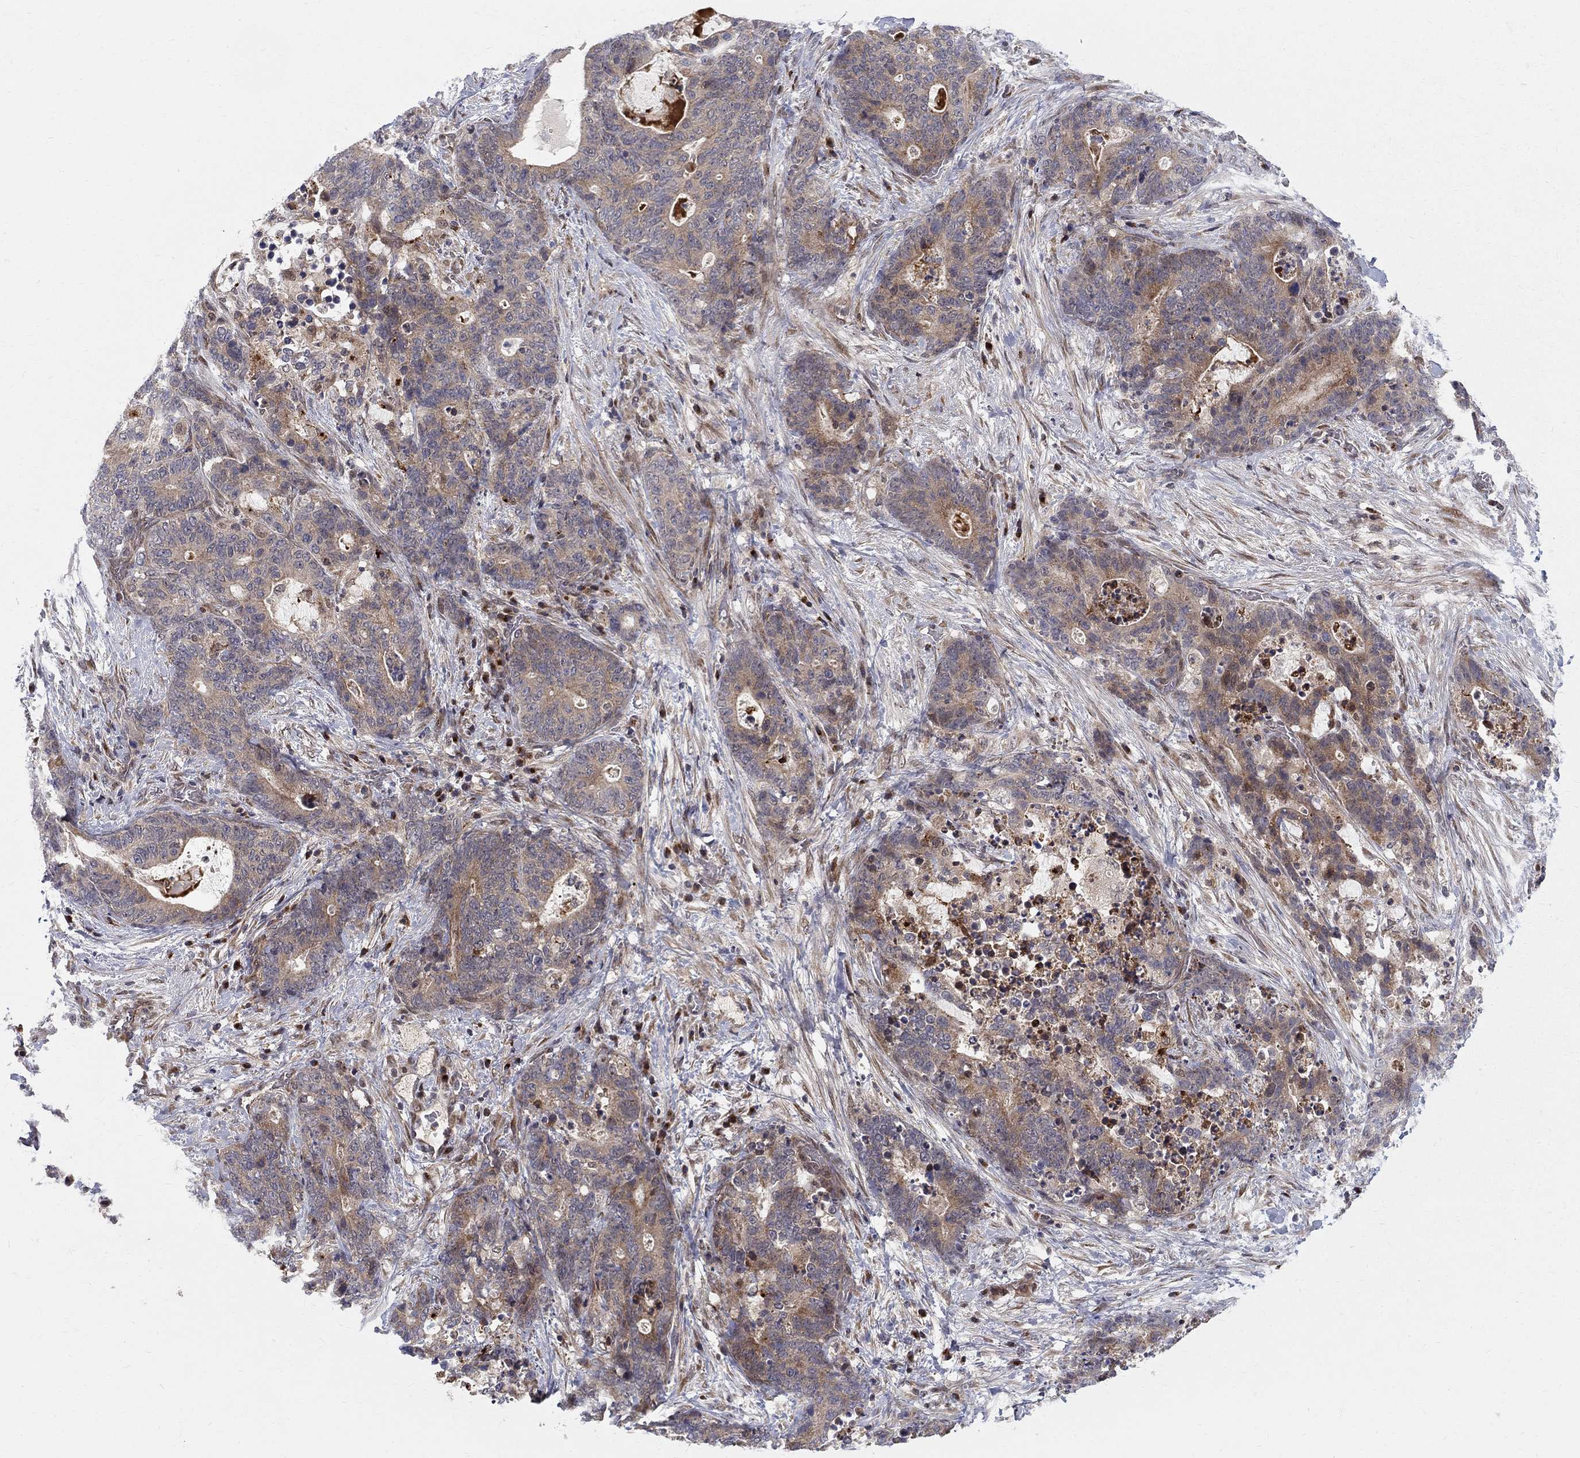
{"staining": {"intensity": "moderate", "quantity": "25%-75%", "location": "cytoplasmic/membranous"}, "tissue": "stomach cancer", "cell_type": "Tumor cells", "image_type": "cancer", "snomed": [{"axis": "morphology", "description": "Normal tissue, NOS"}, {"axis": "morphology", "description": "Adenocarcinoma, NOS"}, {"axis": "topography", "description": "Stomach"}], "caption": "The histopathology image demonstrates staining of adenocarcinoma (stomach), revealing moderate cytoplasmic/membranous protein staining (brown color) within tumor cells.", "gene": "WDR19", "patient": {"sex": "female", "age": 64}}